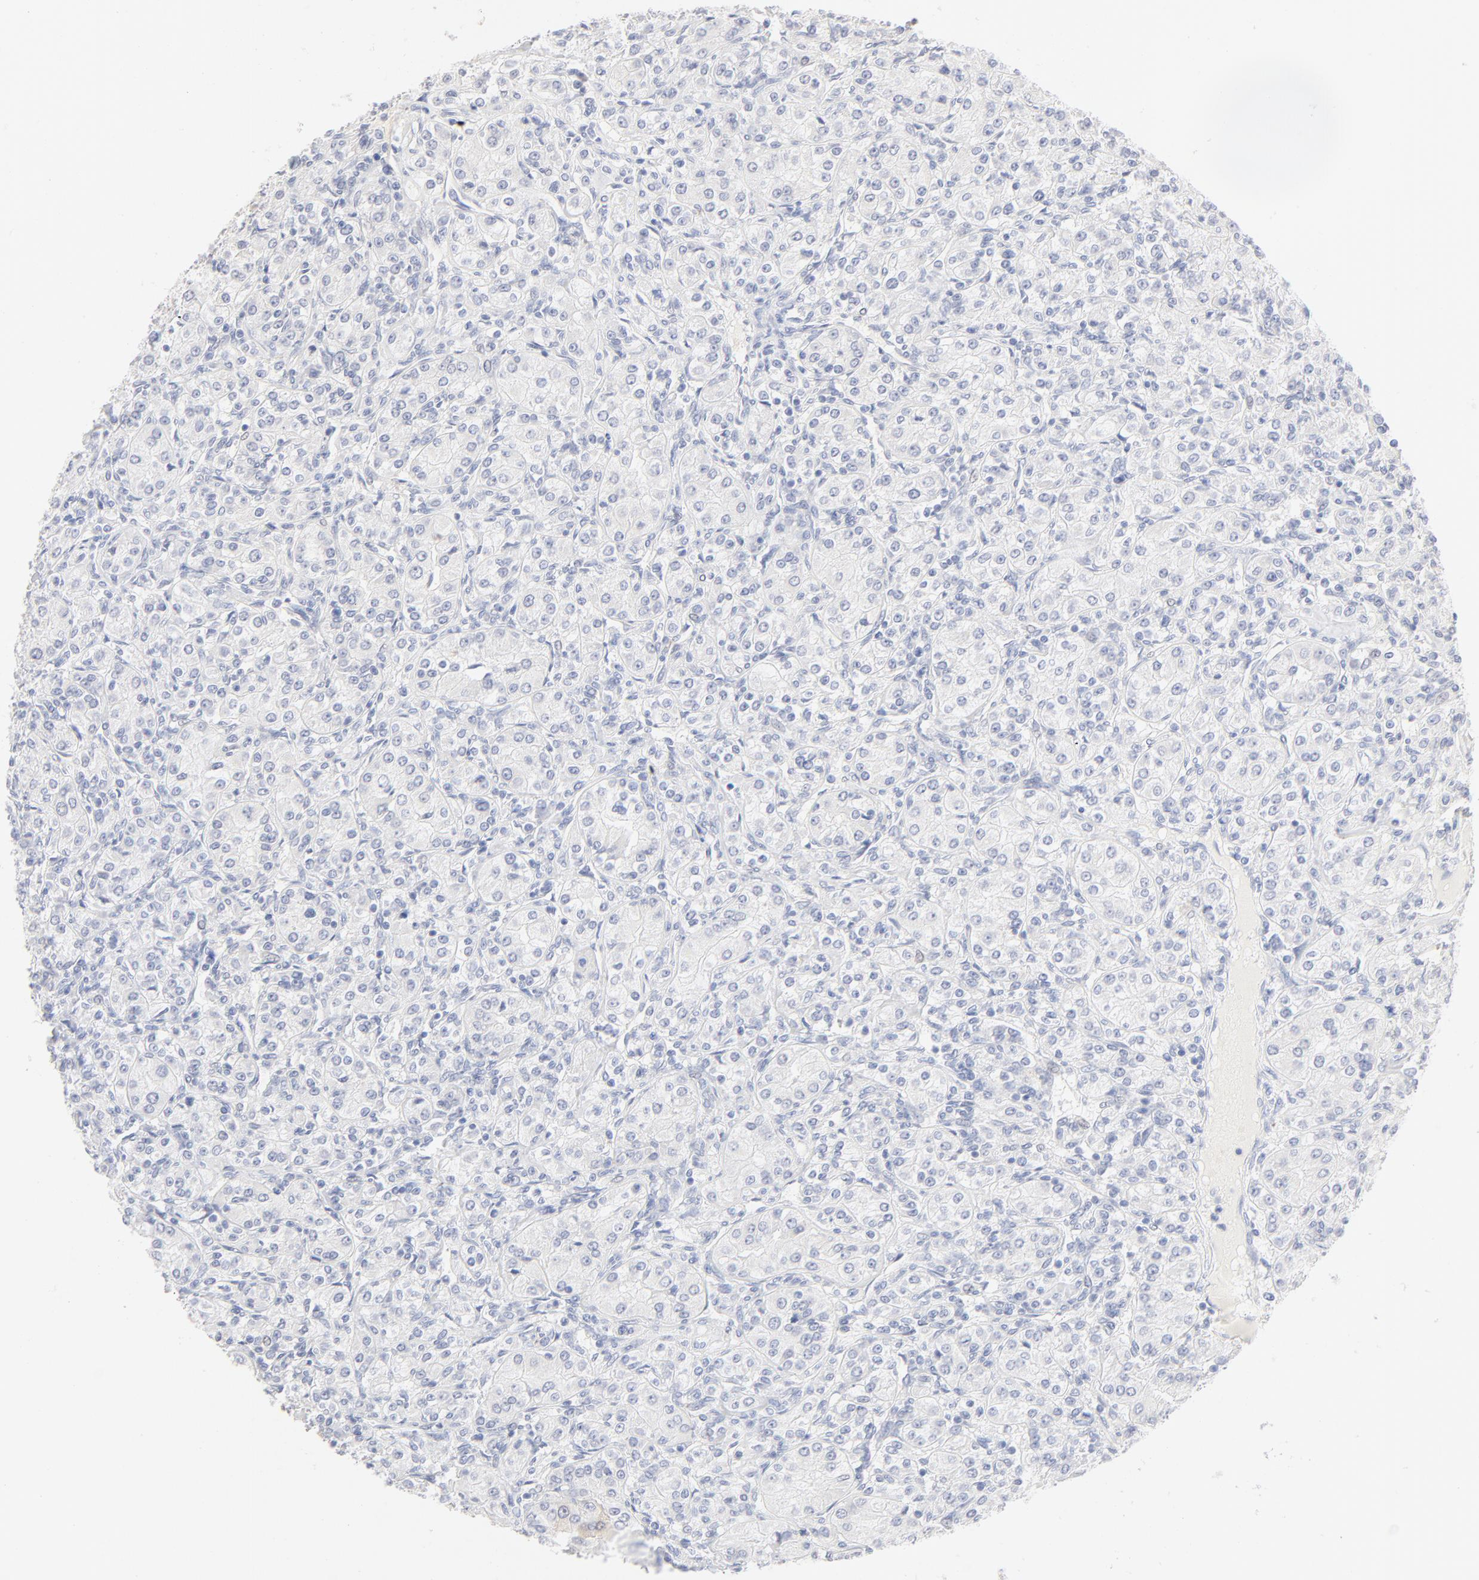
{"staining": {"intensity": "negative", "quantity": "none", "location": "none"}, "tissue": "renal cancer", "cell_type": "Tumor cells", "image_type": "cancer", "snomed": [{"axis": "morphology", "description": "Adenocarcinoma, NOS"}, {"axis": "topography", "description": "Kidney"}], "caption": "Renal cancer (adenocarcinoma) was stained to show a protein in brown. There is no significant expression in tumor cells.", "gene": "ONECUT1", "patient": {"sex": "male", "age": 77}}